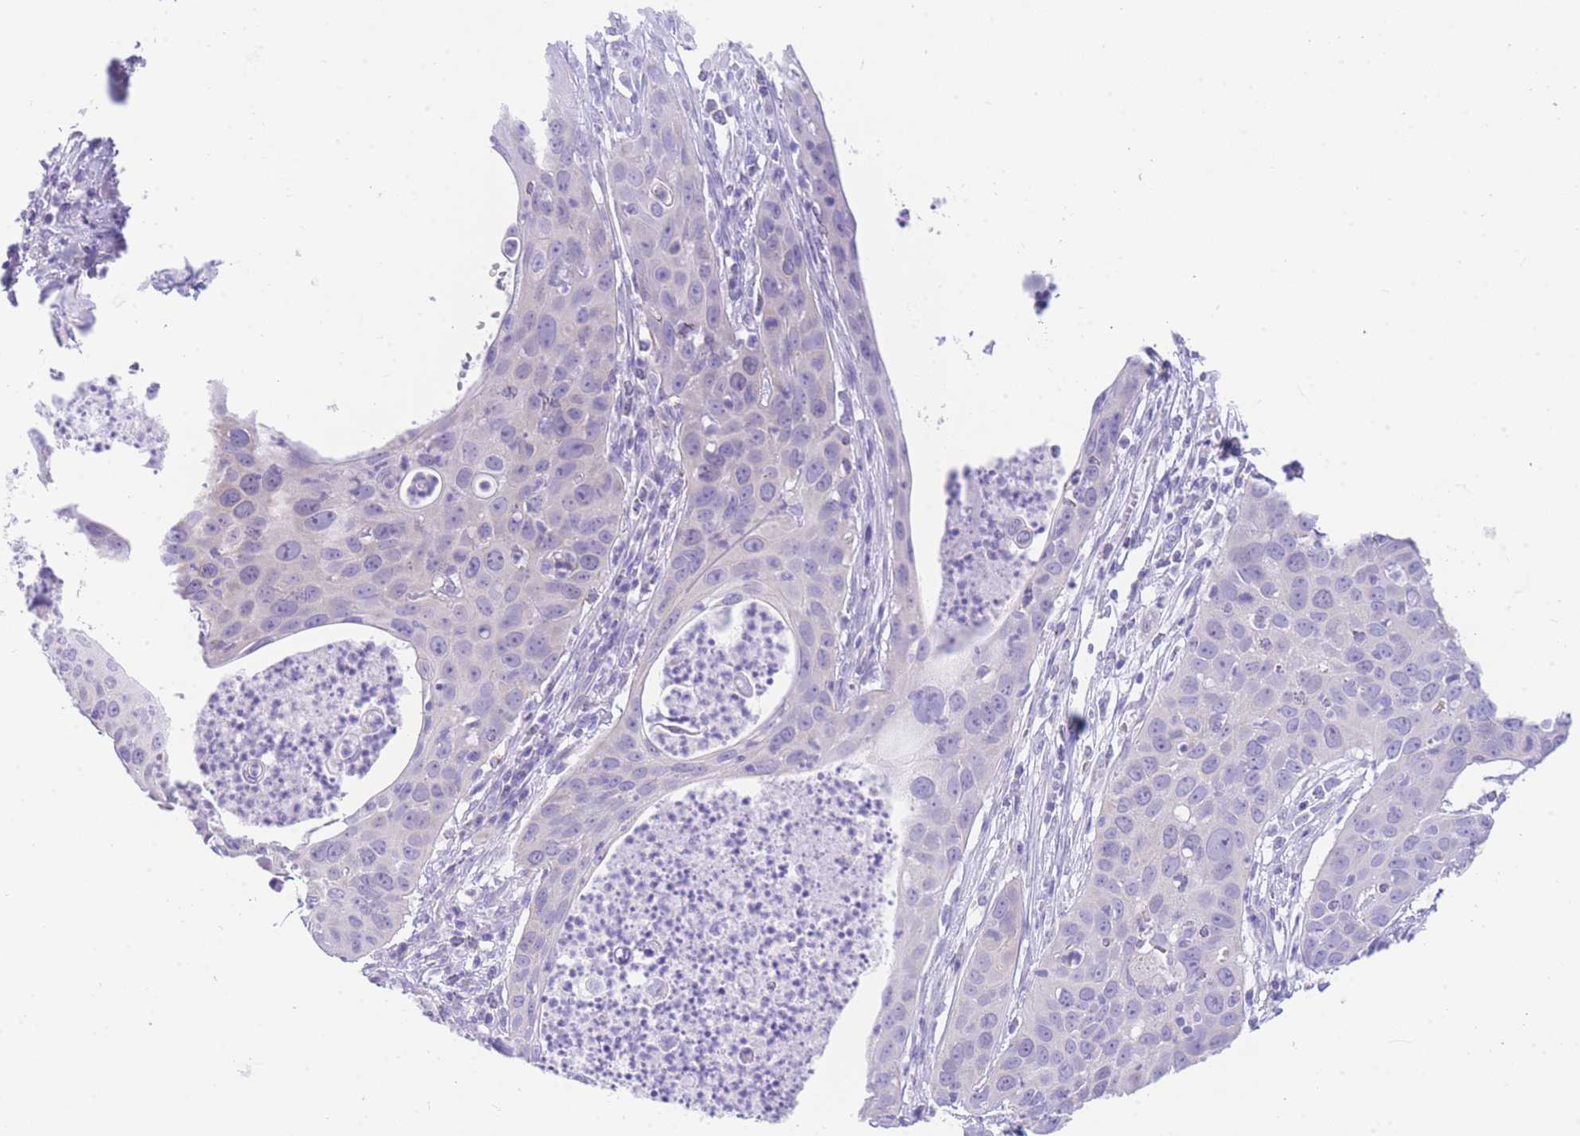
{"staining": {"intensity": "negative", "quantity": "none", "location": "none"}, "tissue": "cervical cancer", "cell_type": "Tumor cells", "image_type": "cancer", "snomed": [{"axis": "morphology", "description": "Squamous cell carcinoma, NOS"}, {"axis": "topography", "description": "Cervix"}], "caption": "A photomicrograph of cervical cancer stained for a protein exhibits no brown staining in tumor cells.", "gene": "ACSM4", "patient": {"sex": "female", "age": 36}}